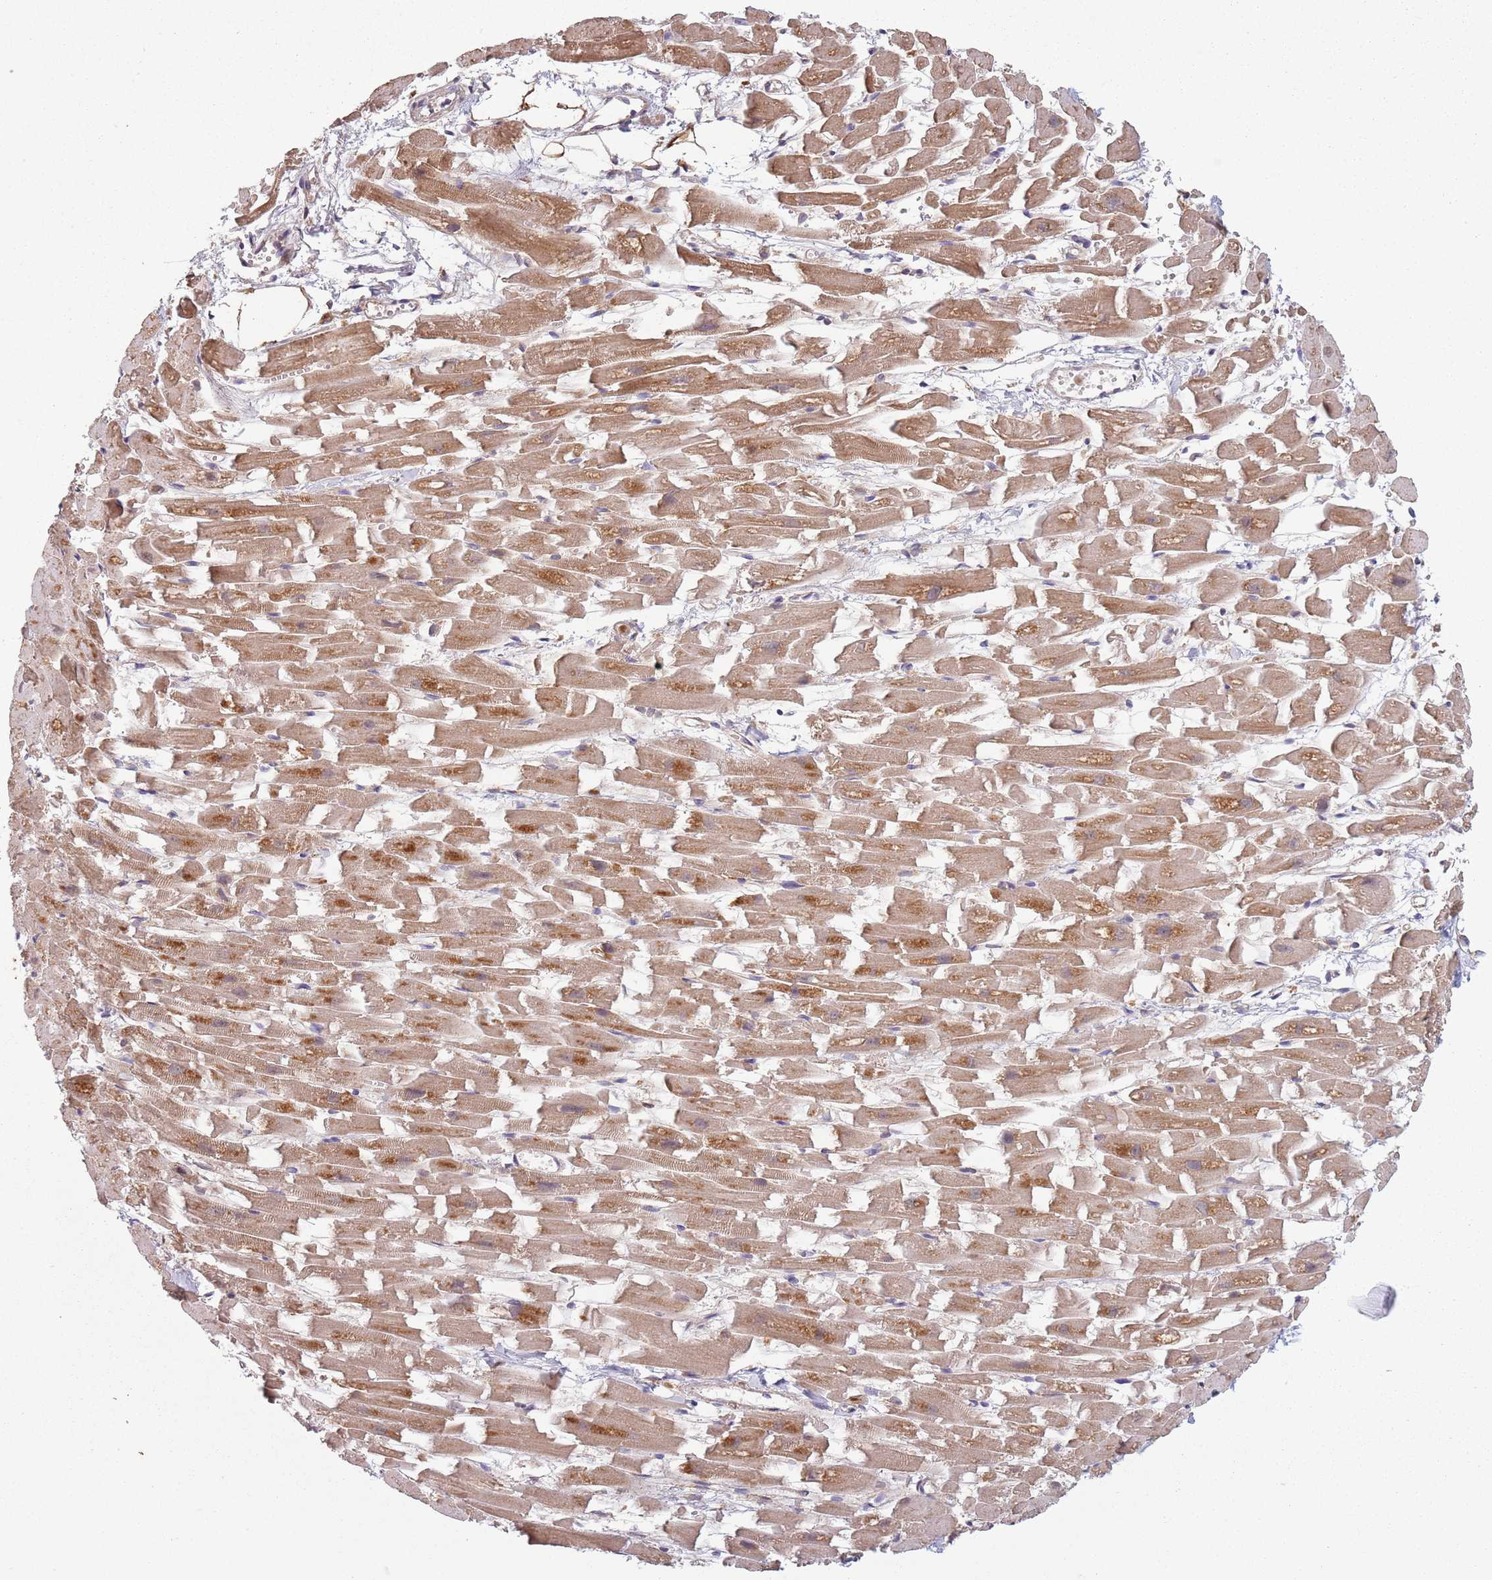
{"staining": {"intensity": "moderate", "quantity": ">75%", "location": "cytoplasmic/membranous"}, "tissue": "heart muscle", "cell_type": "Cardiomyocytes", "image_type": "normal", "snomed": [{"axis": "morphology", "description": "Normal tissue, NOS"}, {"axis": "topography", "description": "Heart"}], "caption": "About >75% of cardiomyocytes in unremarkable human heart muscle demonstrate moderate cytoplasmic/membranous protein positivity as visualized by brown immunohistochemical staining.", "gene": "COQ5", "patient": {"sex": "female", "age": 64}}